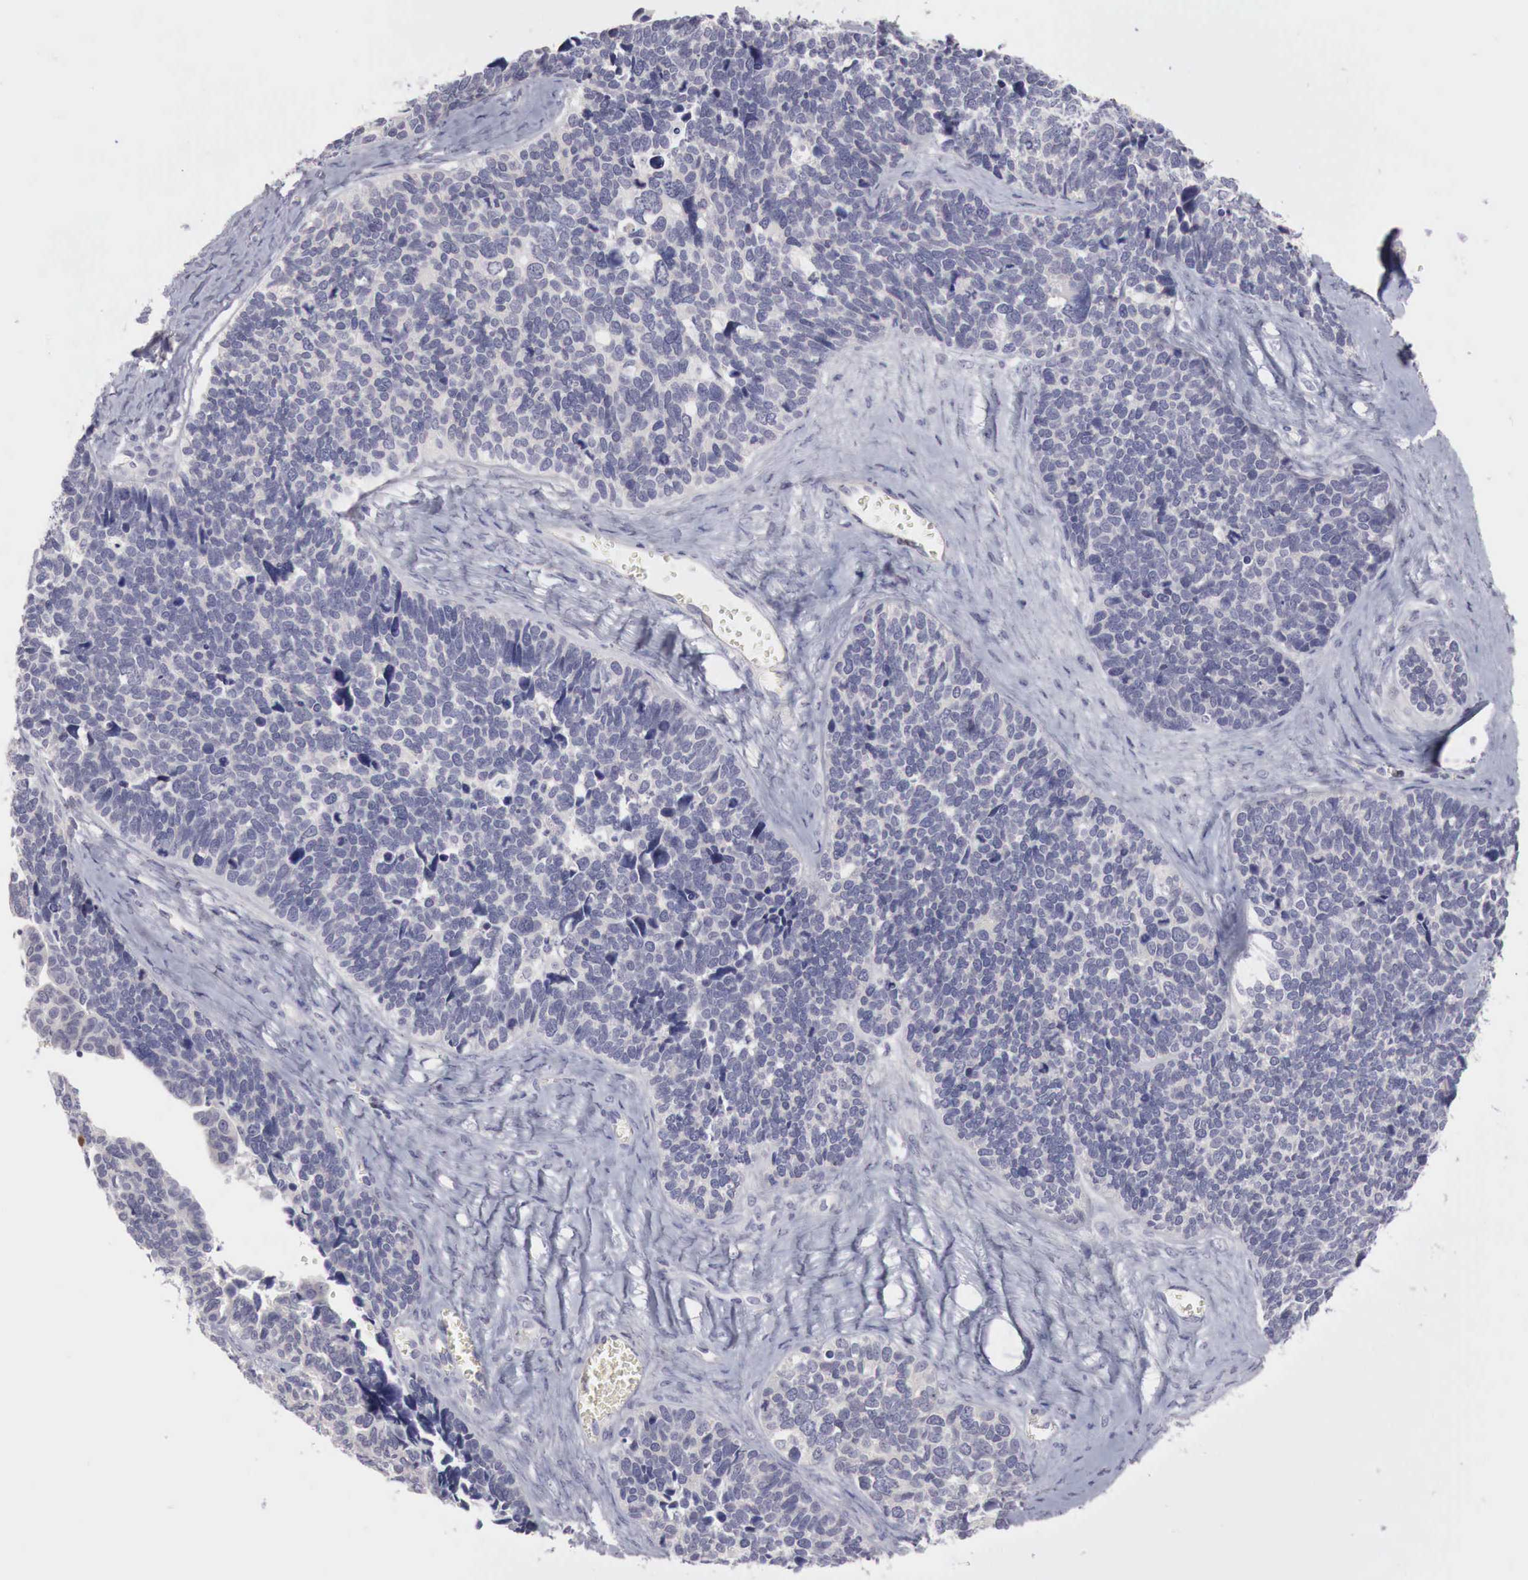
{"staining": {"intensity": "negative", "quantity": "none", "location": "none"}, "tissue": "ovarian cancer", "cell_type": "Tumor cells", "image_type": "cancer", "snomed": [{"axis": "morphology", "description": "Cystadenocarcinoma, serous, NOS"}, {"axis": "topography", "description": "Ovary"}], "caption": "Immunohistochemistry (IHC) photomicrograph of serous cystadenocarcinoma (ovarian) stained for a protein (brown), which exhibits no expression in tumor cells.", "gene": "GATA1", "patient": {"sex": "female", "age": 77}}